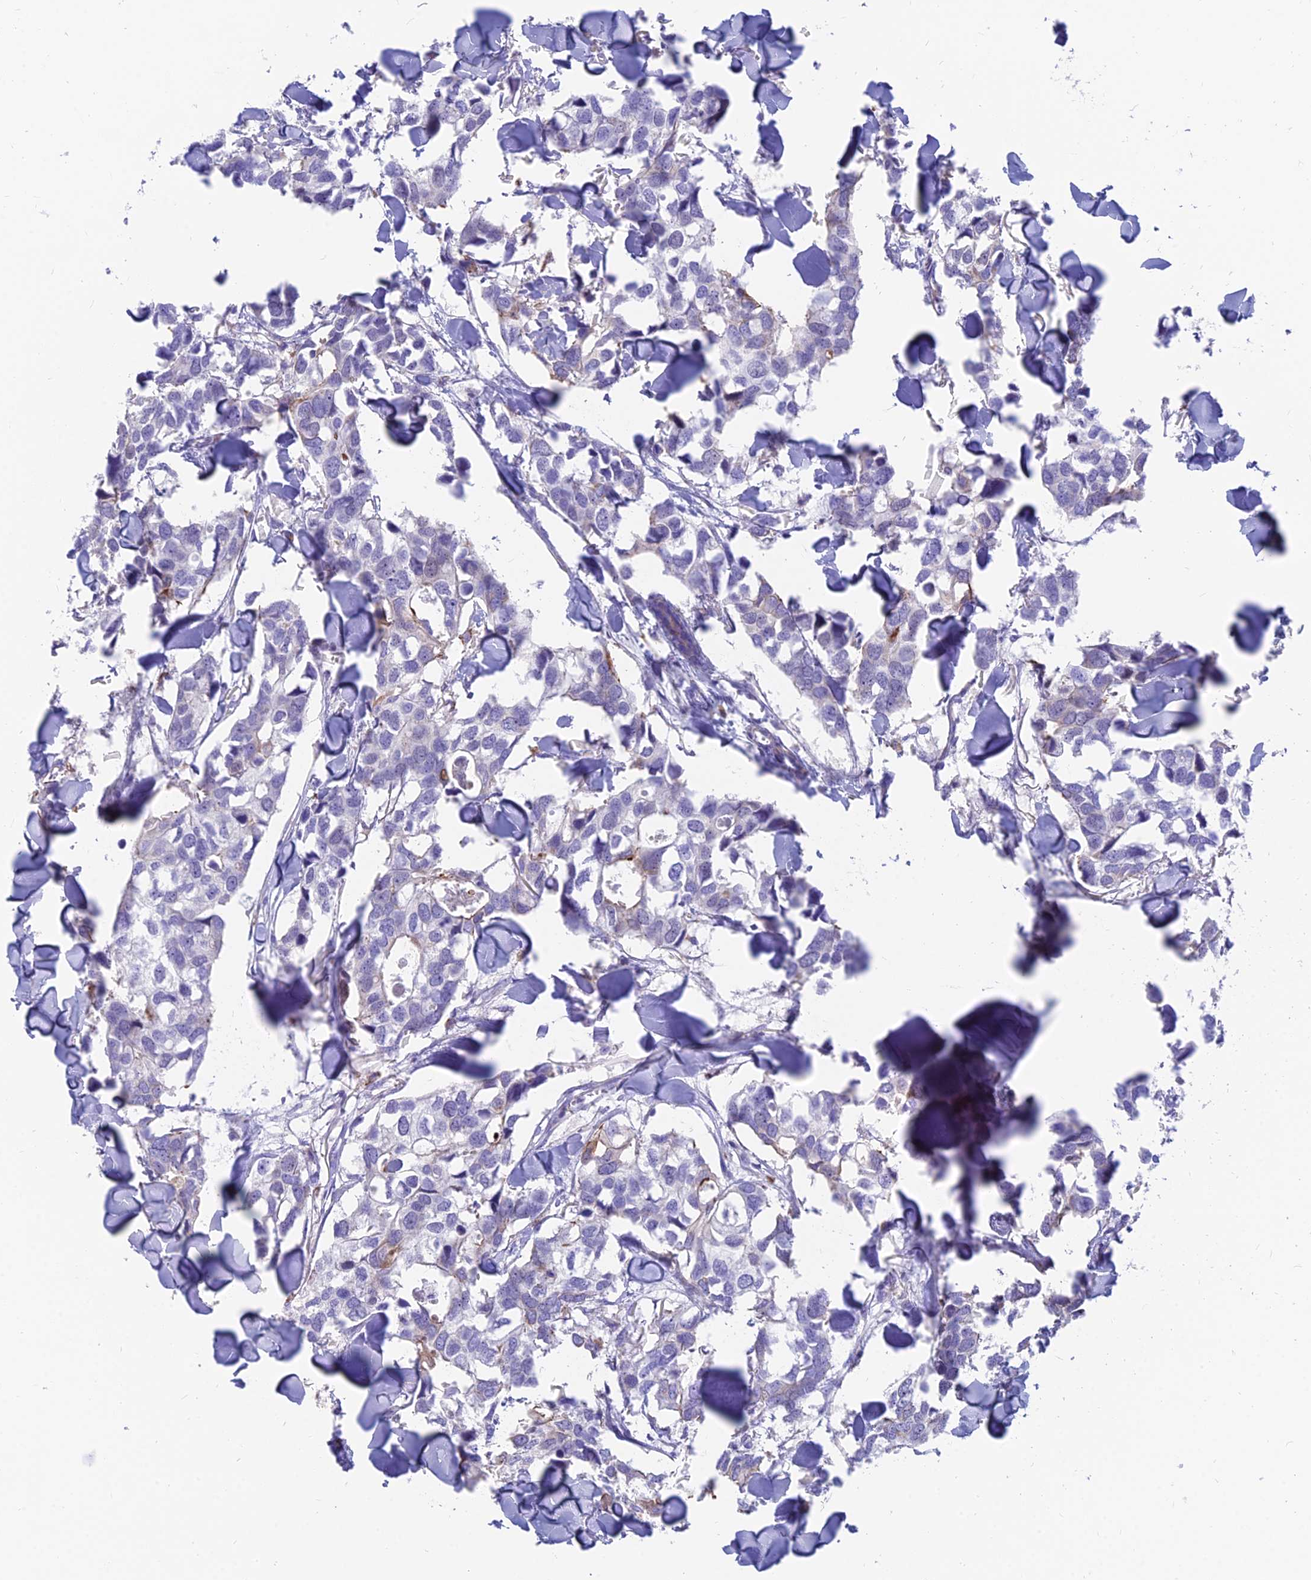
{"staining": {"intensity": "weak", "quantity": "<25%", "location": "cytoplasmic/membranous"}, "tissue": "breast cancer", "cell_type": "Tumor cells", "image_type": "cancer", "snomed": [{"axis": "morphology", "description": "Duct carcinoma"}, {"axis": "topography", "description": "Breast"}], "caption": "Immunohistochemical staining of breast infiltrating ductal carcinoma reveals no significant positivity in tumor cells. (DAB (3,3'-diaminobenzidine) immunohistochemistry (IHC) visualized using brightfield microscopy, high magnification).", "gene": "TIGD6", "patient": {"sex": "female", "age": 83}}